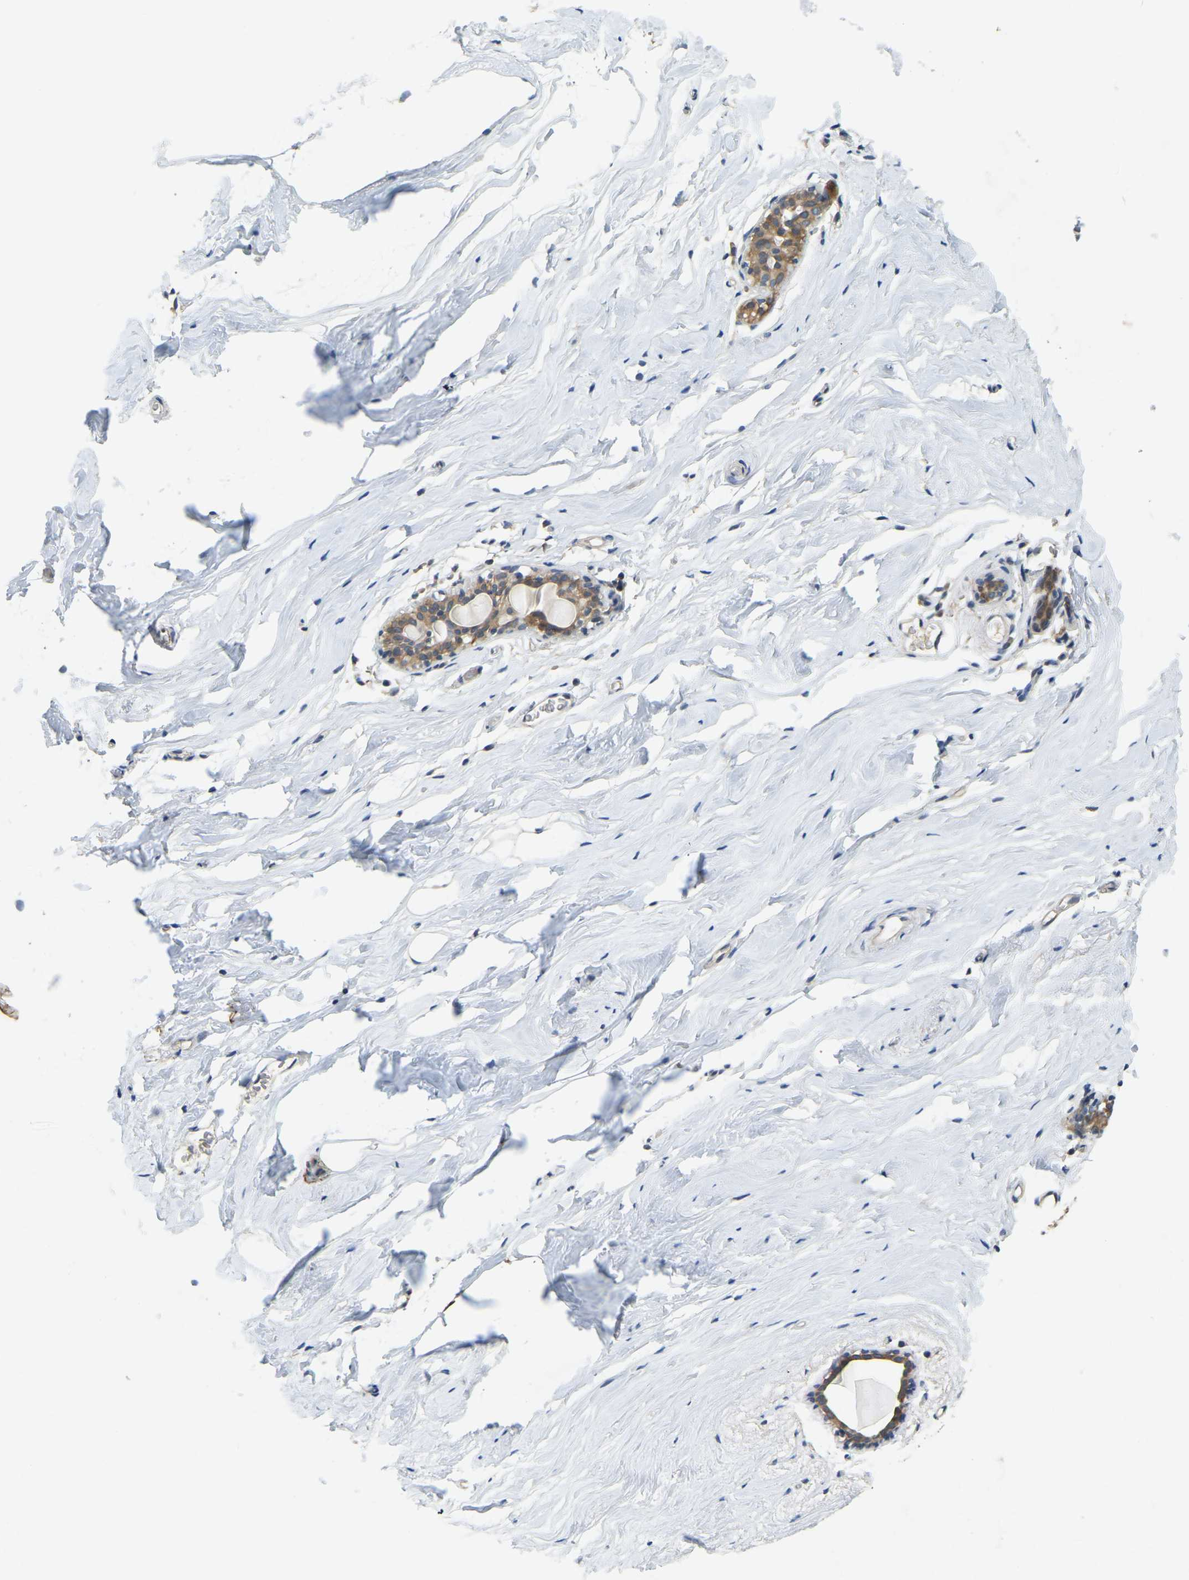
{"staining": {"intensity": "negative", "quantity": "none", "location": "none"}, "tissue": "breast", "cell_type": "Adipocytes", "image_type": "normal", "snomed": [{"axis": "morphology", "description": "Normal tissue, NOS"}, {"axis": "topography", "description": "Breast"}], "caption": "The micrograph demonstrates no staining of adipocytes in normal breast. (DAB immunohistochemistry (IHC) visualized using brightfield microscopy, high magnification).", "gene": "AHNAK", "patient": {"sex": "female", "age": 62}}